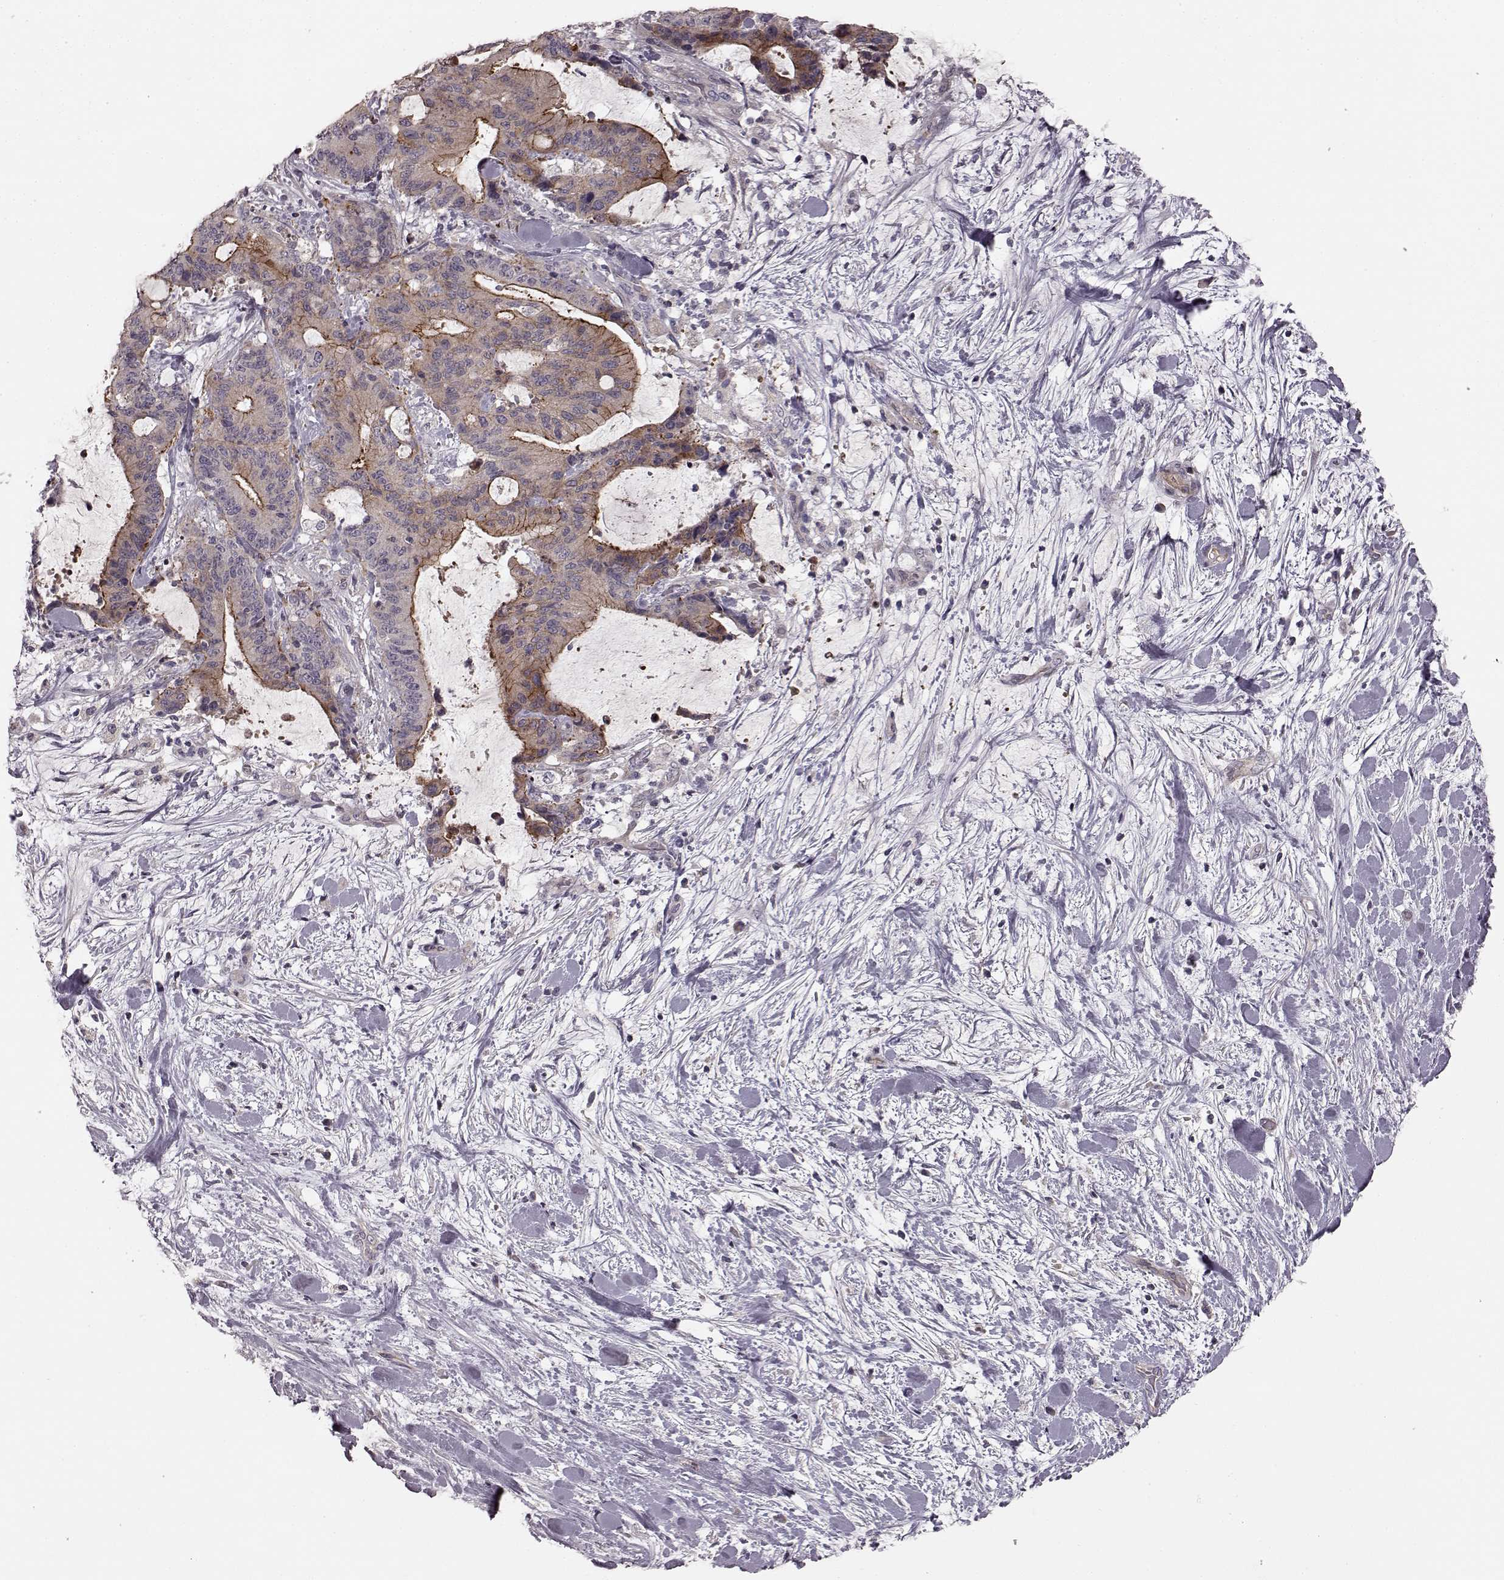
{"staining": {"intensity": "moderate", "quantity": "25%-75%", "location": "cytoplasmic/membranous"}, "tissue": "liver cancer", "cell_type": "Tumor cells", "image_type": "cancer", "snomed": [{"axis": "morphology", "description": "Cholangiocarcinoma"}, {"axis": "topography", "description": "Liver"}], "caption": "Human liver cholangiocarcinoma stained with a brown dye exhibits moderate cytoplasmic/membranous positive staining in approximately 25%-75% of tumor cells.", "gene": "SLC22A18", "patient": {"sex": "female", "age": 73}}